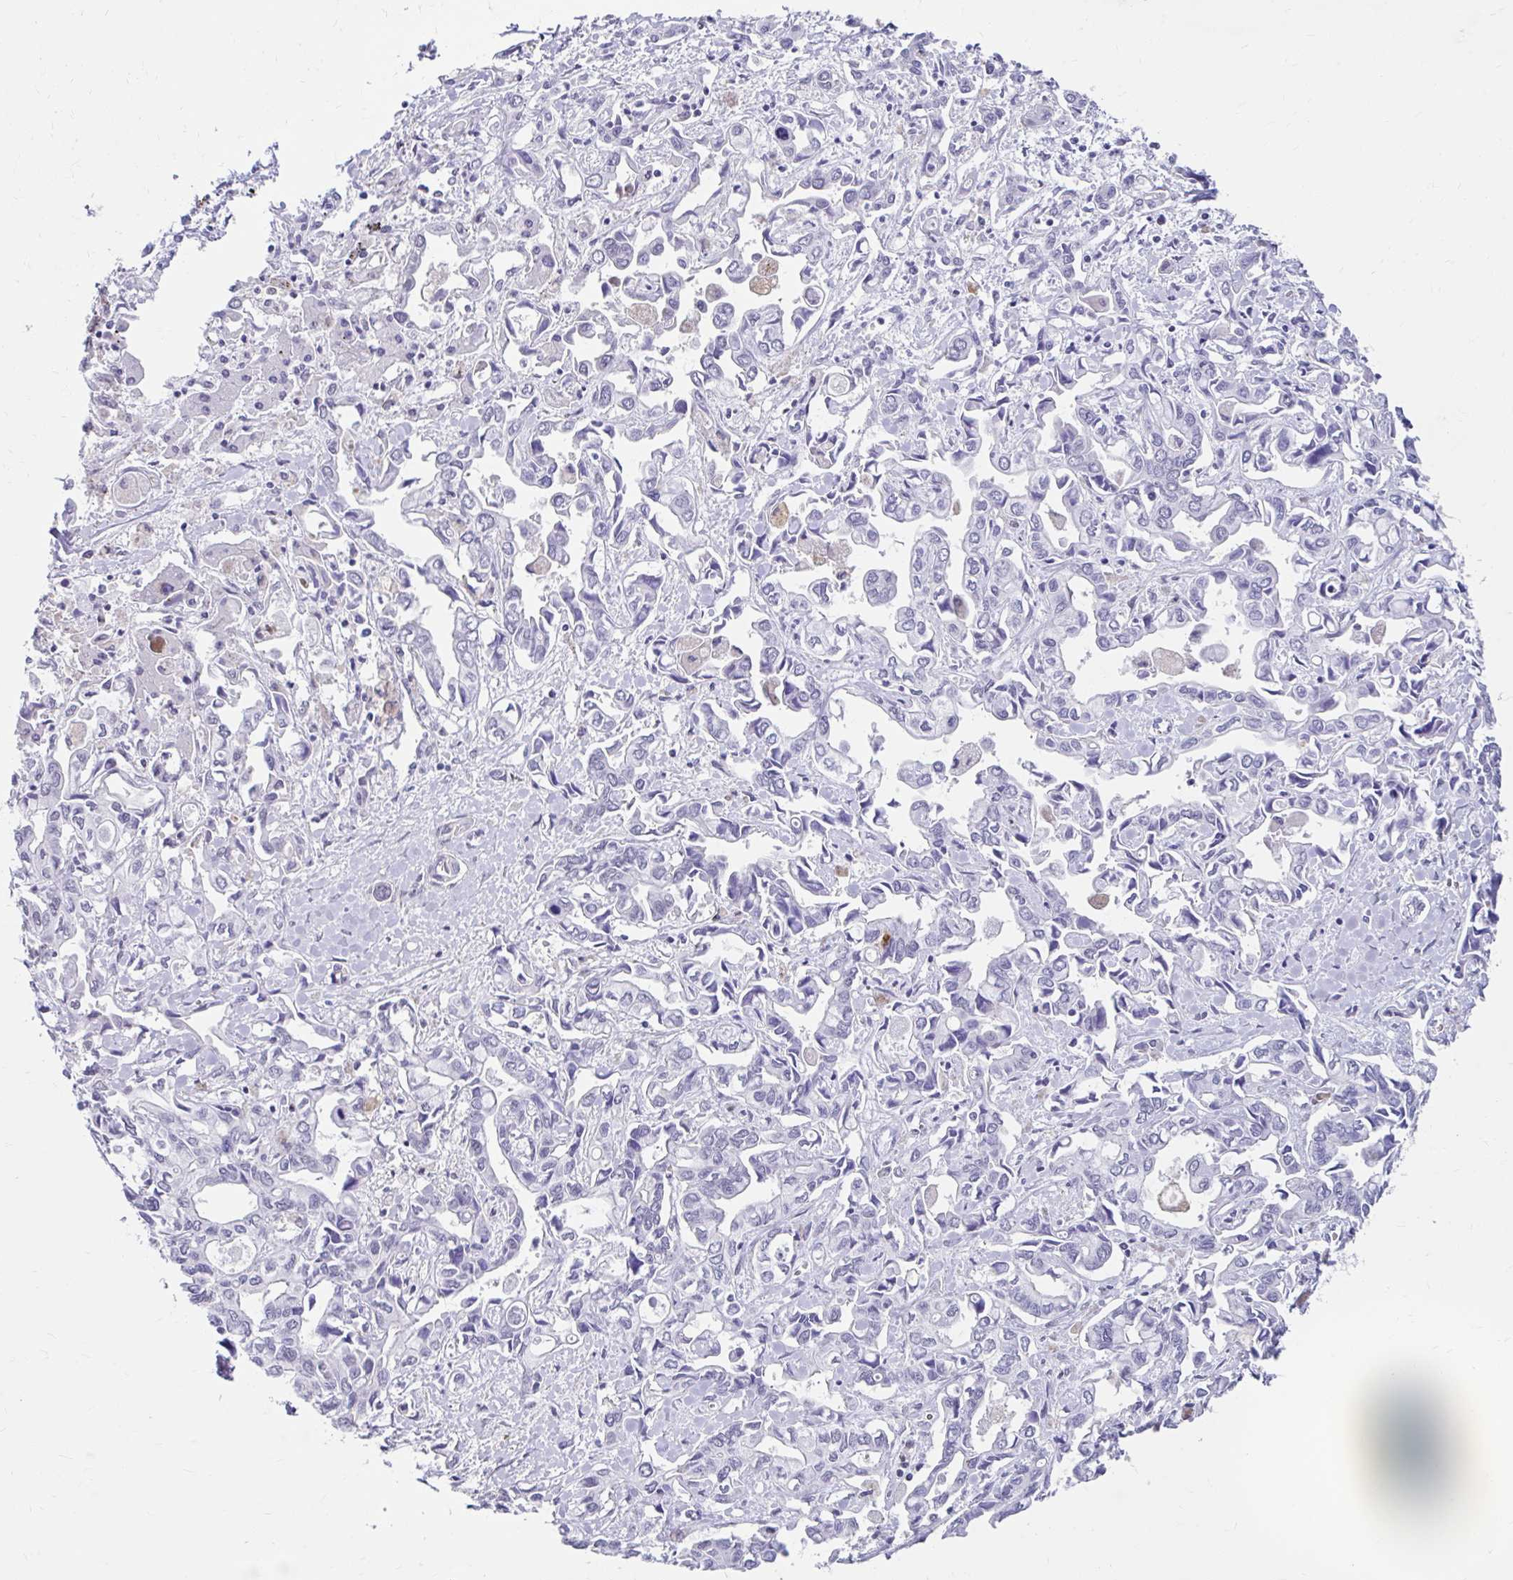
{"staining": {"intensity": "negative", "quantity": "none", "location": "none"}, "tissue": "liver cancer", "cell_type": "Tumor cells", "image_type": "cancer", "snomed": [{"axis": "morphology", "description": "Cholangiocarcinoma"}, {"axis": "topography", "description": "Liver"}], "caption": "Immunohistochemistry photomicrograph of neoplastic tissue: liver cancer (cholangiocarcinoma) stained with DAB demonstrates no significant protein positivity in tumor cells. Brightfield microscopy of immunohistochemistry stained with DAB (3,3'-diaminobenzidine) (brown) and hematoxylin (blue), captured at high magnification.", "gene": "DCAF17", "patient": {"sex": "female", "age": 64}}